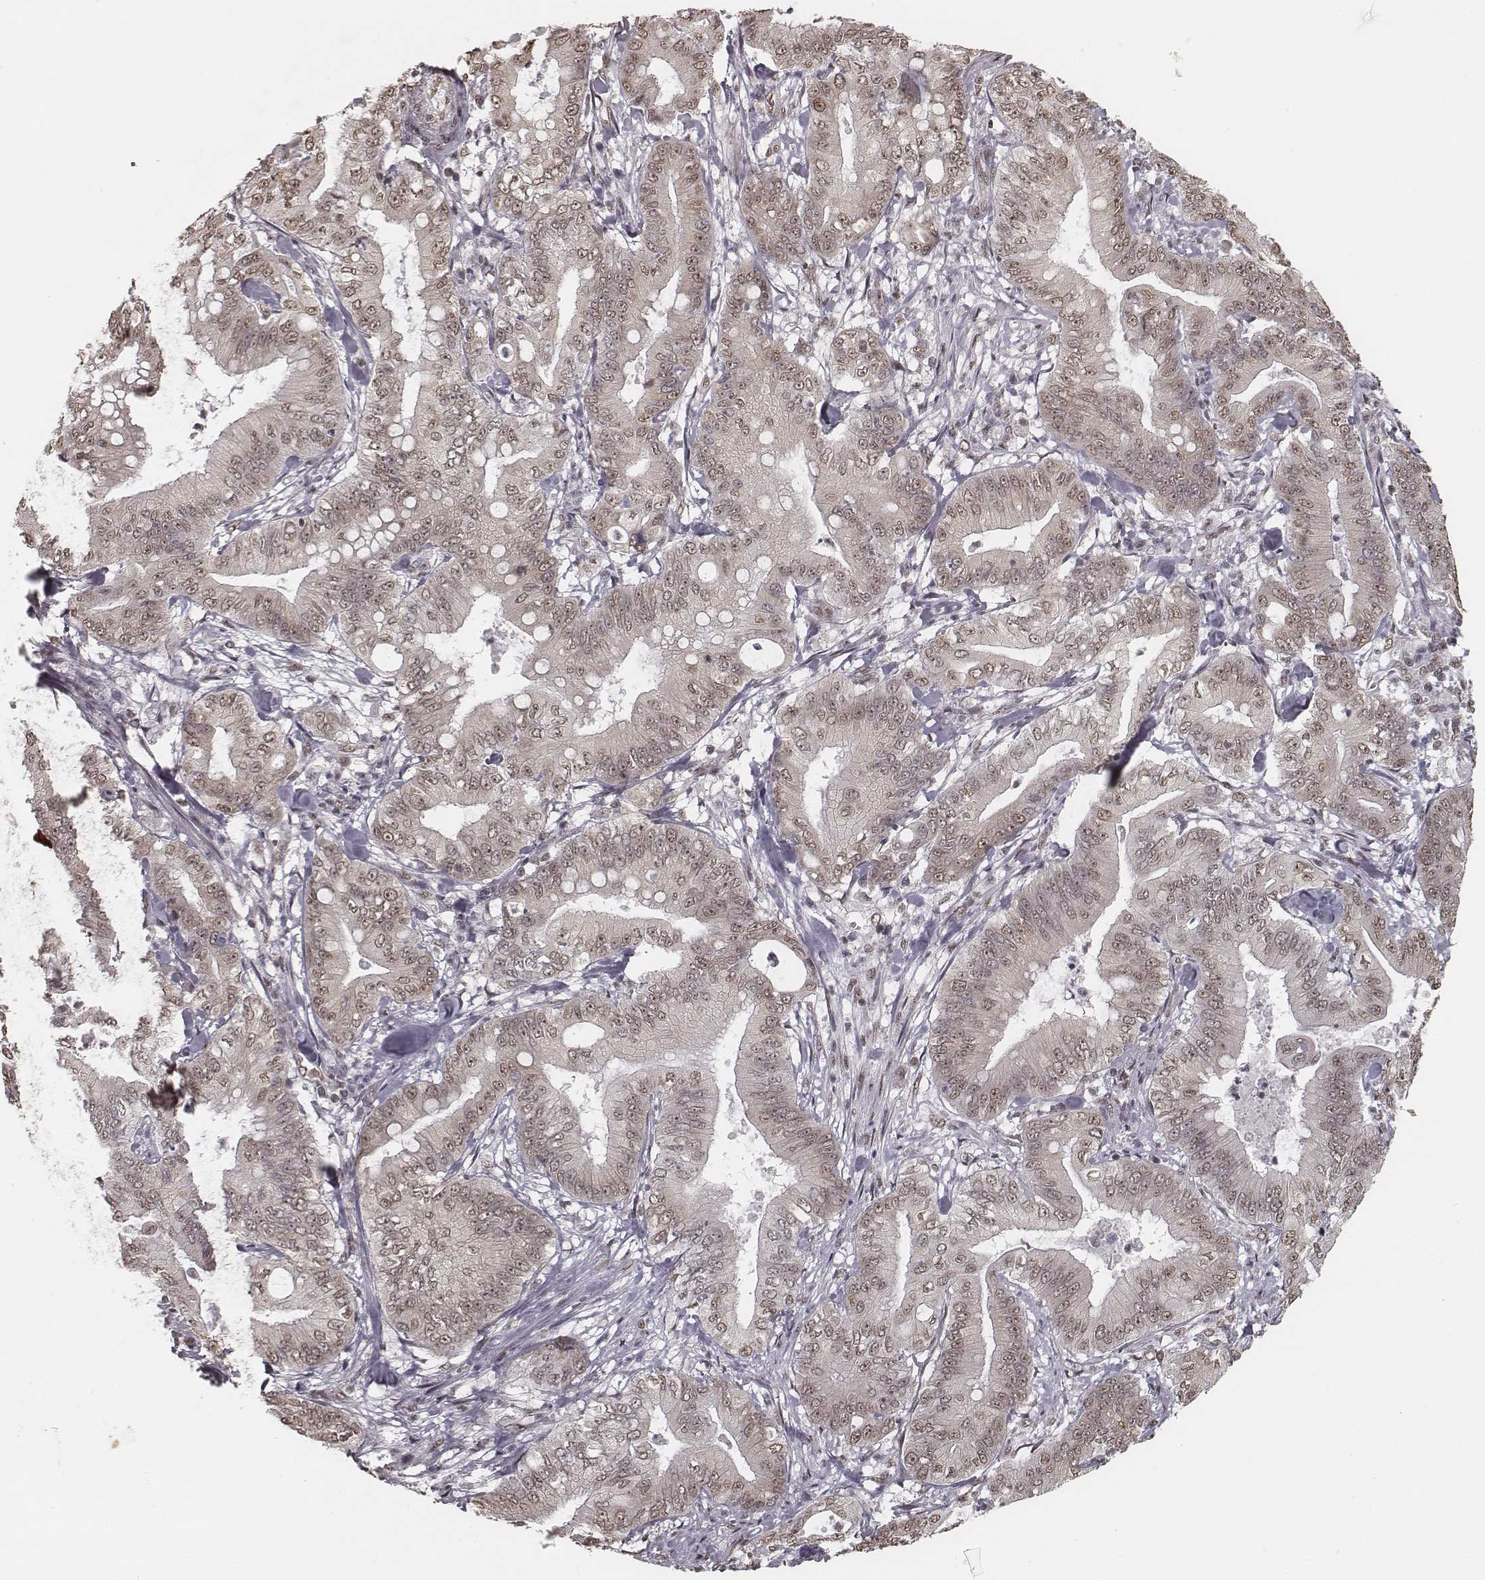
{"staining": {"intensity": "weak", "quantity": ">75%", "location": "nuclear"}, "tissue": "pancreatic cancer", "cell_type": "Tumor cells", "image_type": "cancer", "snomed": [{"axis": "morphology", "description": "Adenocarcinoma, NOS"}, {"axis": "topography", "description": "Pancreas"}], "caption": "Protein analysis of adenocarcinoma (pancreatic) tissue exhibits weak nuclear positivity in about >75% of tumor cells. (DAB IHC, brown staining for protein, blue staining for nuclei).", "gene": "HMGA2", "patient": {"sex": "male", "age": 71}}